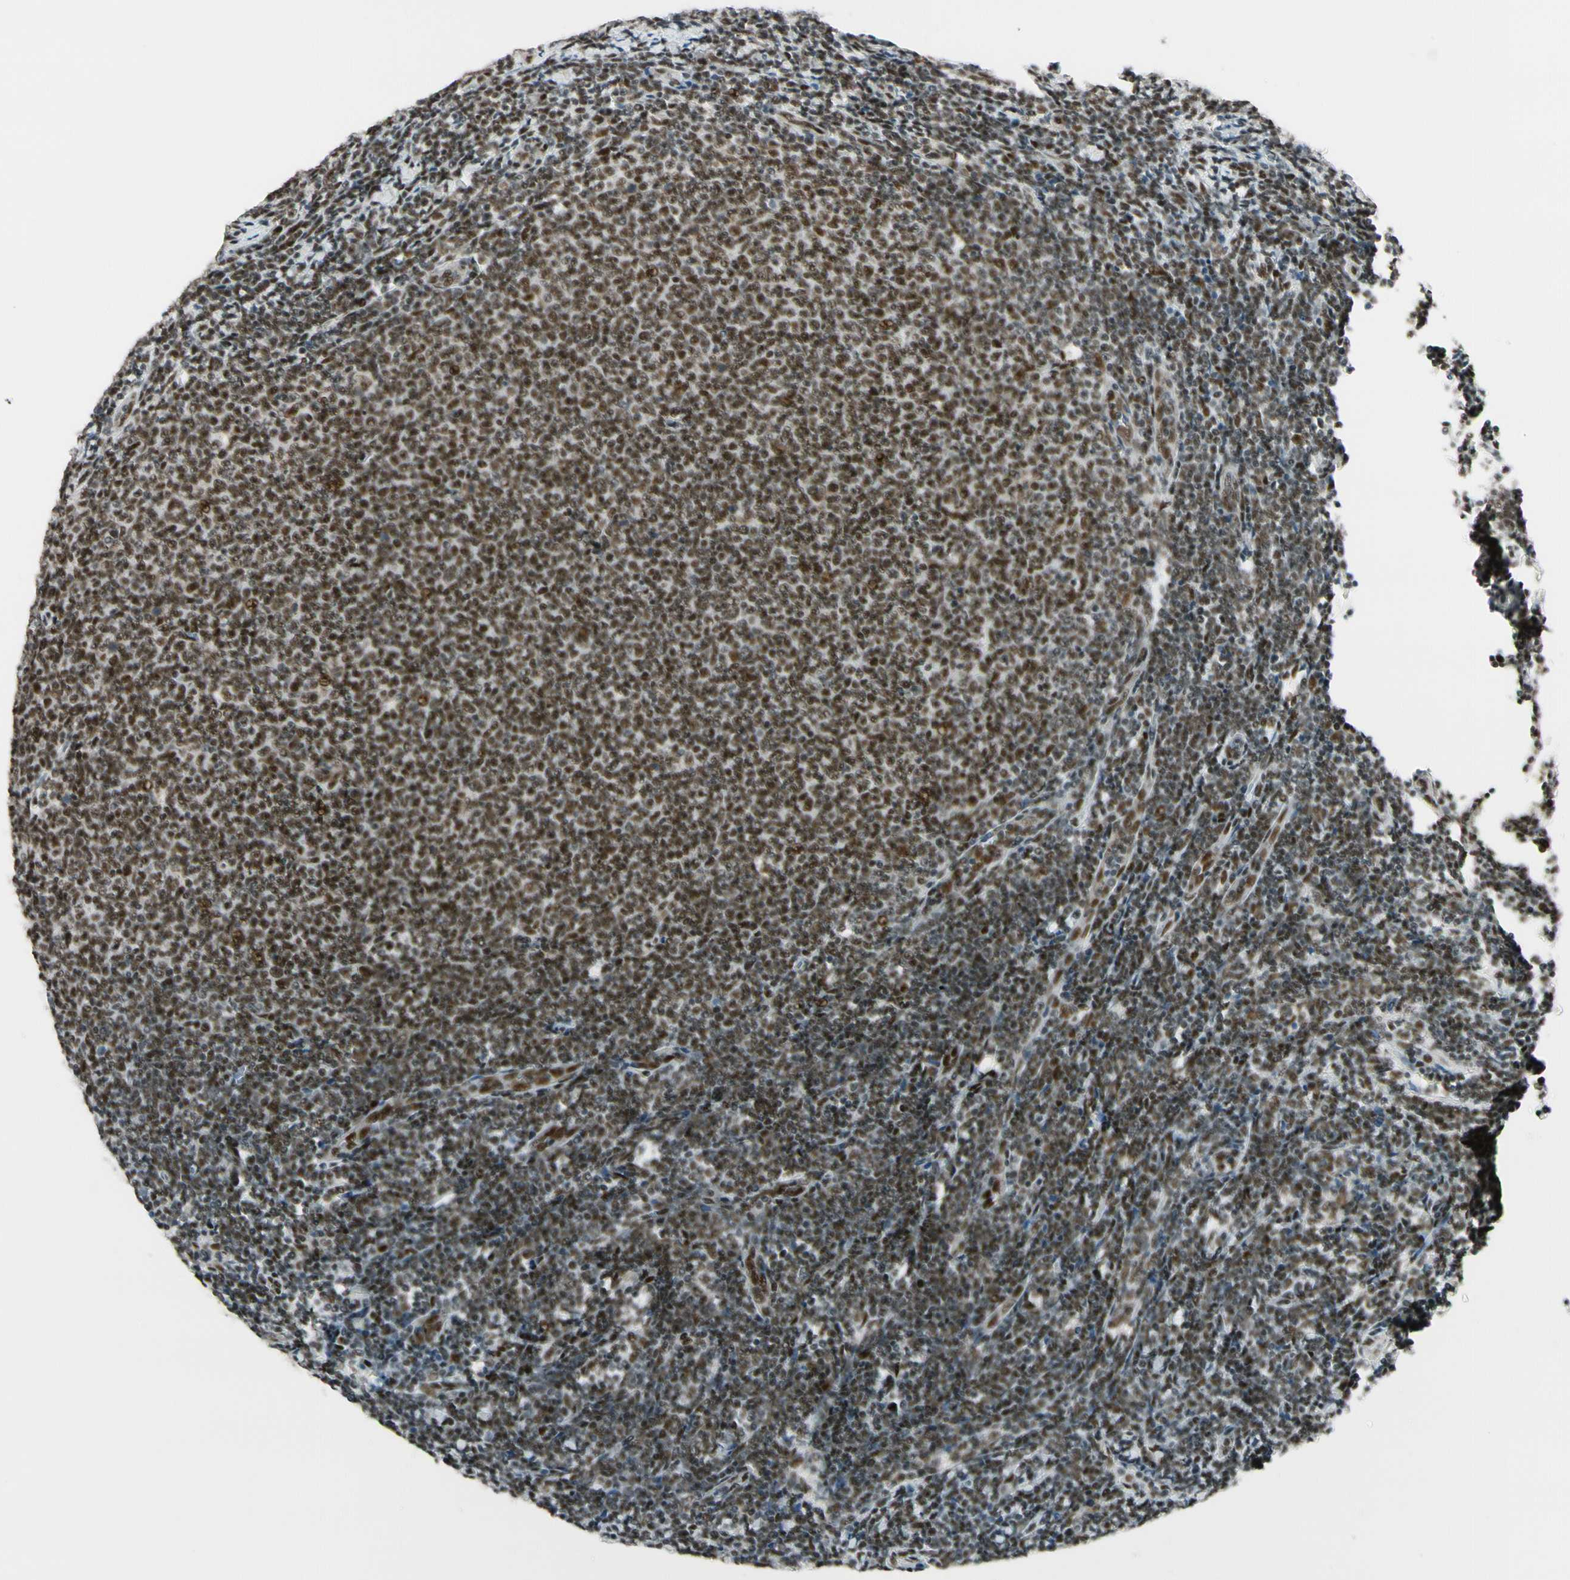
{"staining": {"intensity": "moderate", "quantity": ">75%", "location": "nuclear"}, "tissue": "lymphoma", "cell_type": "Tumor cells", "image_type": "cancer", "snomed": [{"axis": "morphology", "description": "Malignant lymphoma, non-Hodgkin's type, Low grade"}, {"axis": "topography", "description": "Lymph node"}], "caption": "Immunohistochemistry histopathology image of malignant lymphoma, non-Hodgkin's type (low-grade) stained for a protein (brown), which displays medium levels of moderate nuclear staining in about >75% of tumor cells.", "gene": "CHAMP1", "patient": {"sex": "male", "age": 66}}